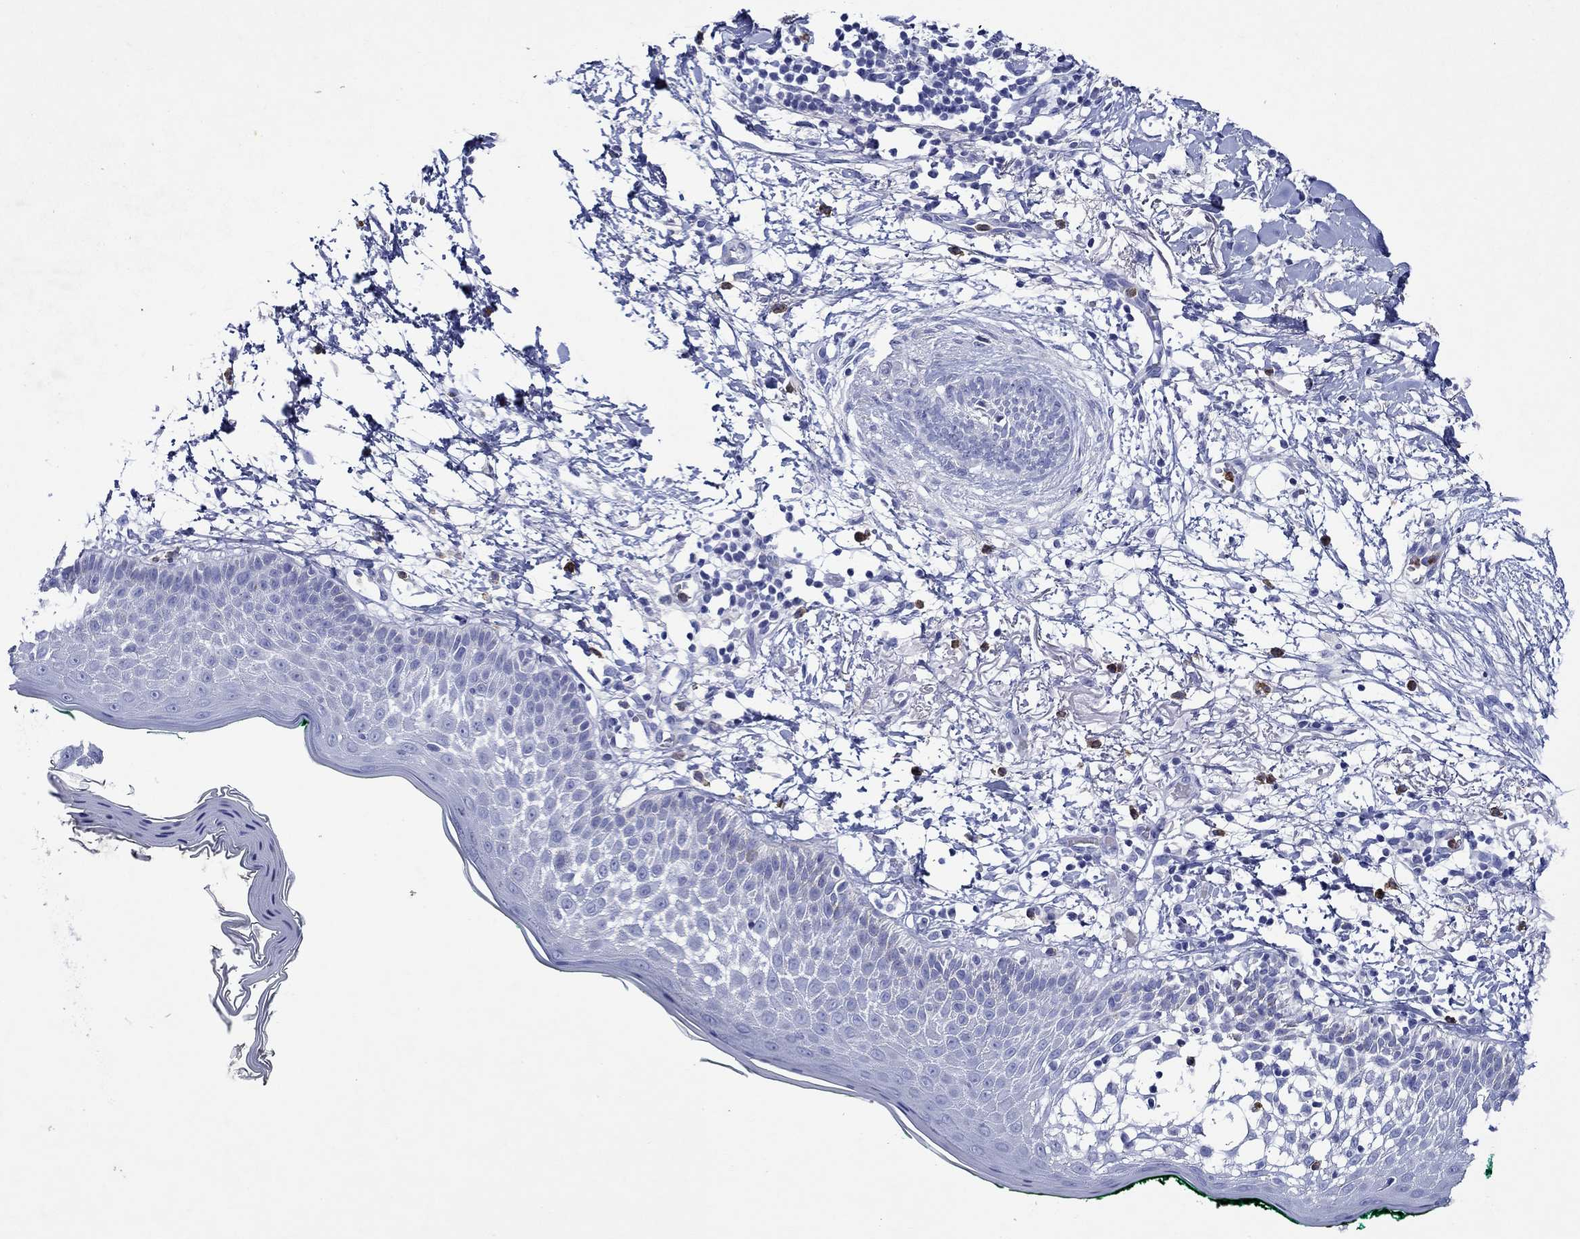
{"staining": {"intensity": "negative", "quantity": "none", "location": "none"}, "tissue": "skin cancer", "cell_type": "Tumor cells", "image_type": "cancer", "snomed": [{"axis": "morphology", "description": "Normal tissue, NOS"}, {"axis": "morphology", "description": "Basal cell carcinoma"}, {"axis": "topography", "description": "Skin"}], "caption": "A histopathology image of human skin basal cell carcinoma is negative for staining in tumor cells.", "gene": "EPX", "patient": {"sex": "male", "age": 84}}